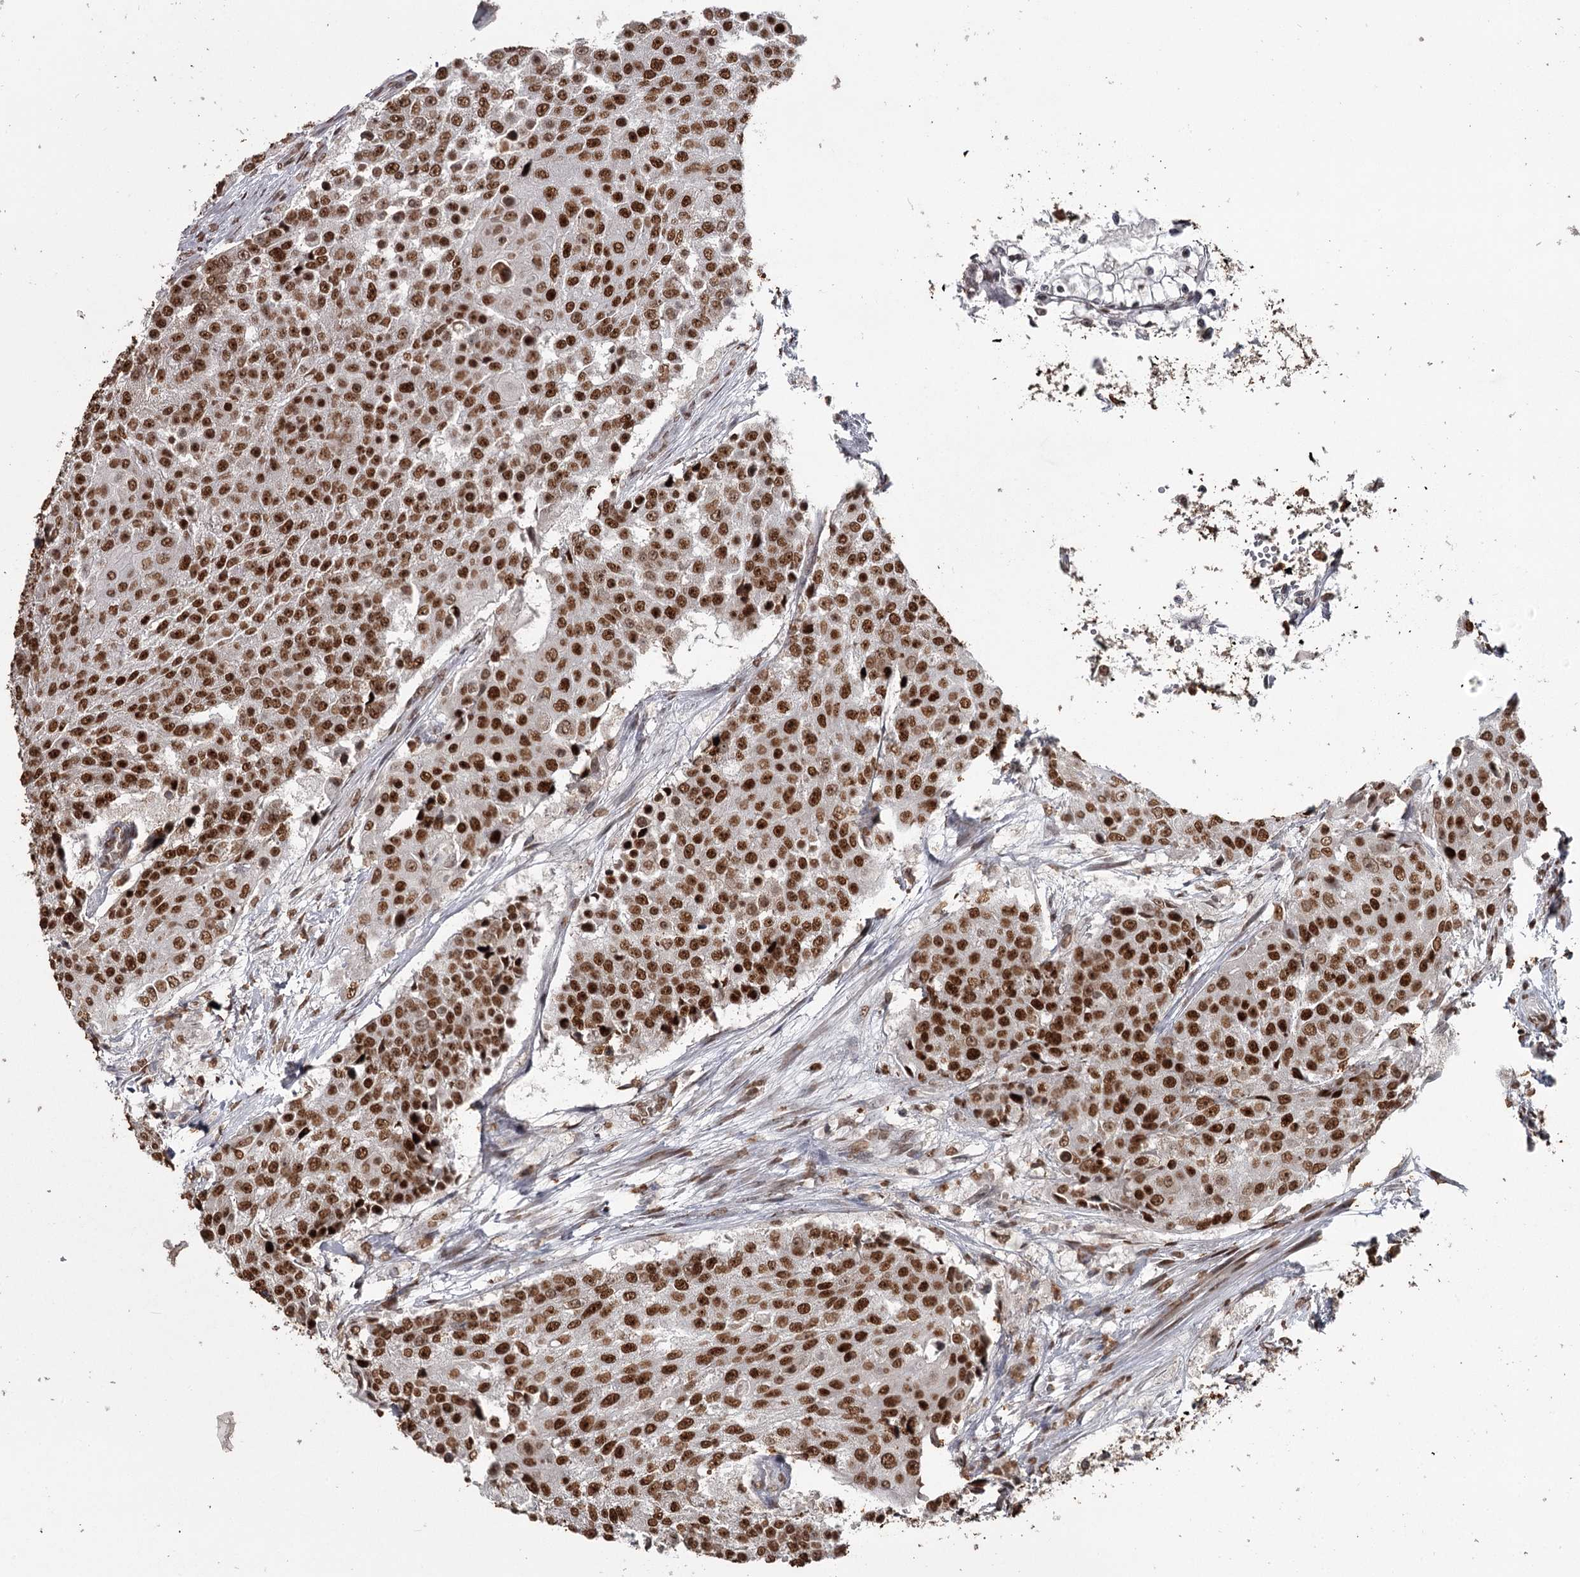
{"staining": {"intensity": "strong", "quantity": ">75%", "location": "nuclear"}, "tissue": "urothelial cancer", "cell_type": "Tumor cells", "image_type": "cancer", "snomed": [{"axis": "morphology", "description": "Urothelial carcinoma, High grade"}, {"axis": "topography", "description": "Urinary bladder"}], "caption": "Protein staining shows strong nuclear staining in approximately >75% of tumor cells in urothelial cancer. (DAB (3,3'-diaminobenzidine) IHC, brown staining for protein, blue staining for nuclei).", "gene": "THYN1", "patient": {"sex": "female", "age": 63}}